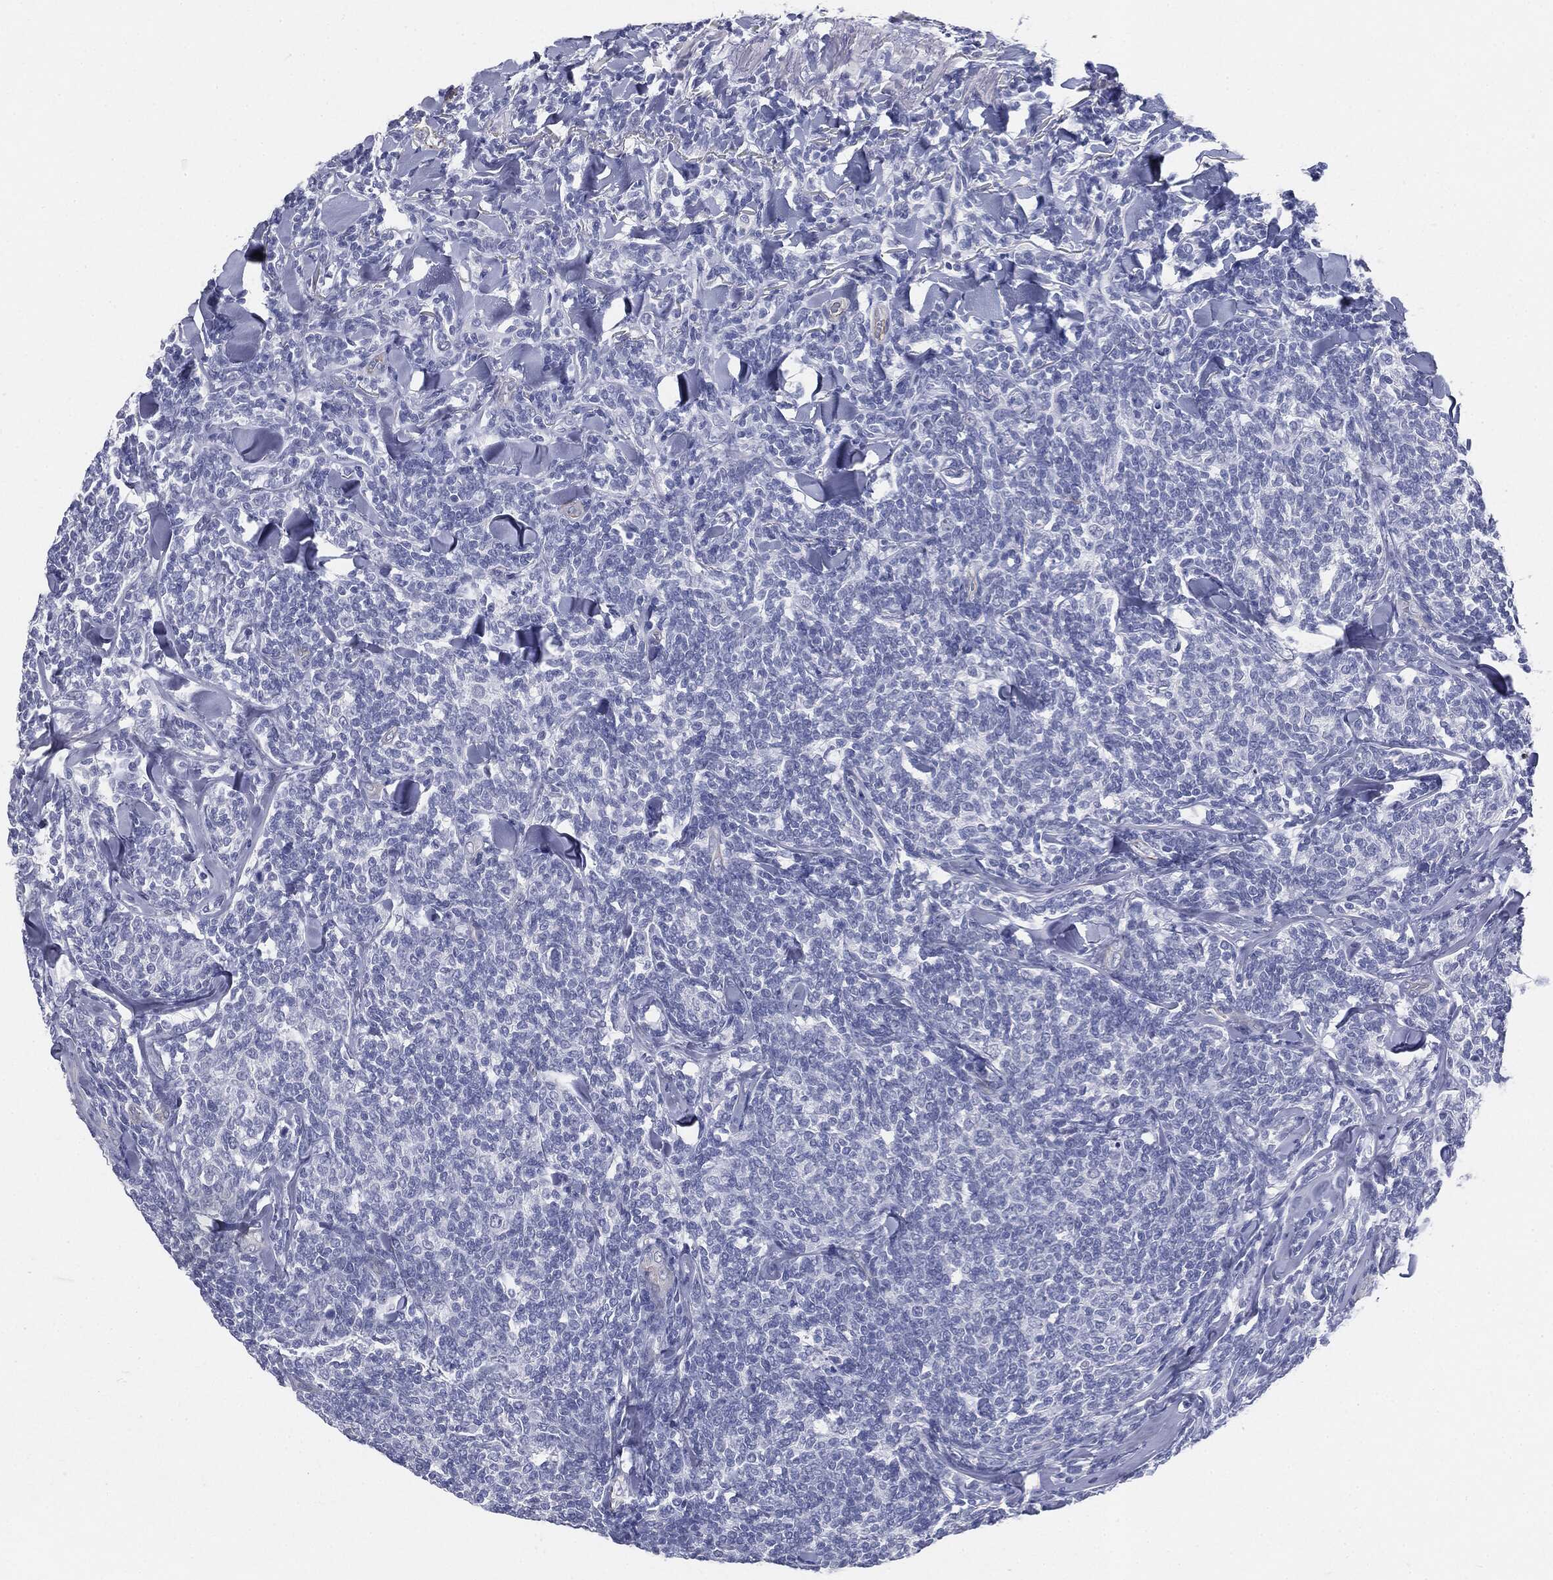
{"staining": {"intensity": "negative", "quantity": "none", "location": "none"}, "tissue": "lymphoma", "cell_type": "Tumor cells", "image_type": "cancer", "snomed": [{"axis": "morphology", "description": "Malignant lymphoma, non-Hodgkin's type, Low grade"}, {"axis": "topography", "description": "Lymph node"}], "caption": "Low-grade malignant lymphoma, non-Hodgkin's type stained for a protein using immunohistochemistry (IHC) shows no expression tumor cells.", "gene": "MUC5AC", "patient": {"sex": "female", "age": 56}}